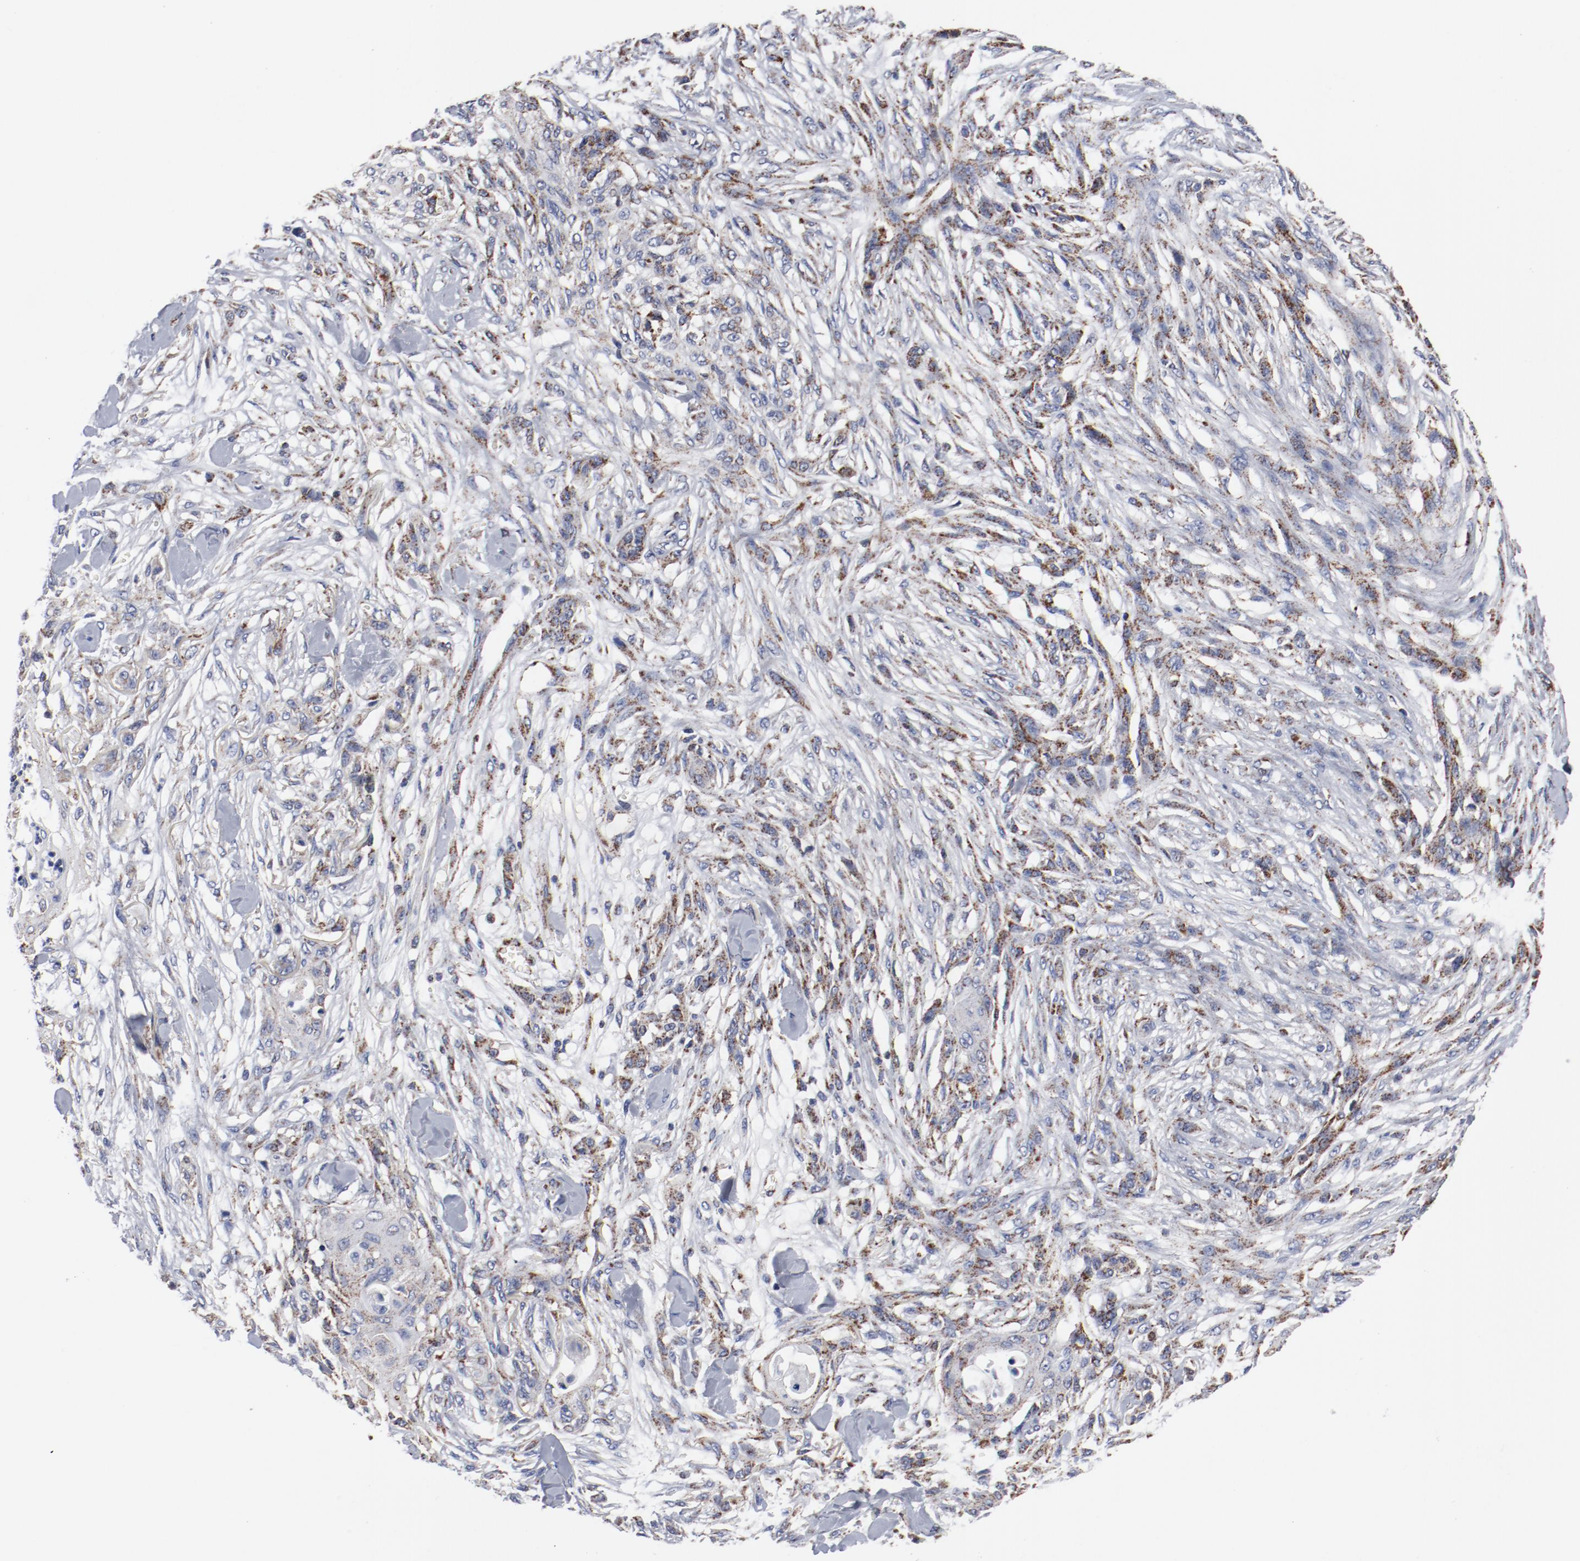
{"staining": {"intensity": "moderate", "quantity": ">75%", "location": "cytoplasmic/membranous"}, "tissue": "skin cancer", "cell_type": "Tumor cells", "image_type": "cancer", "snomed": [{"axis": "morphology", "description": "Normal tissue, NOS"}, {"axis": "morphology", "description": "Squamous cell carcinoma, NOS"}, {"axis": "topography", "description": "Skin"}], "caption": "Brown immunohistochemical staining in skin squamous cell carcinoma exhibits moderate cytoplasmic/membranous staining in about >75% of tumor cells.", "gene": "NDUFV2", "patient": {"sex": "female", "age": 59}}